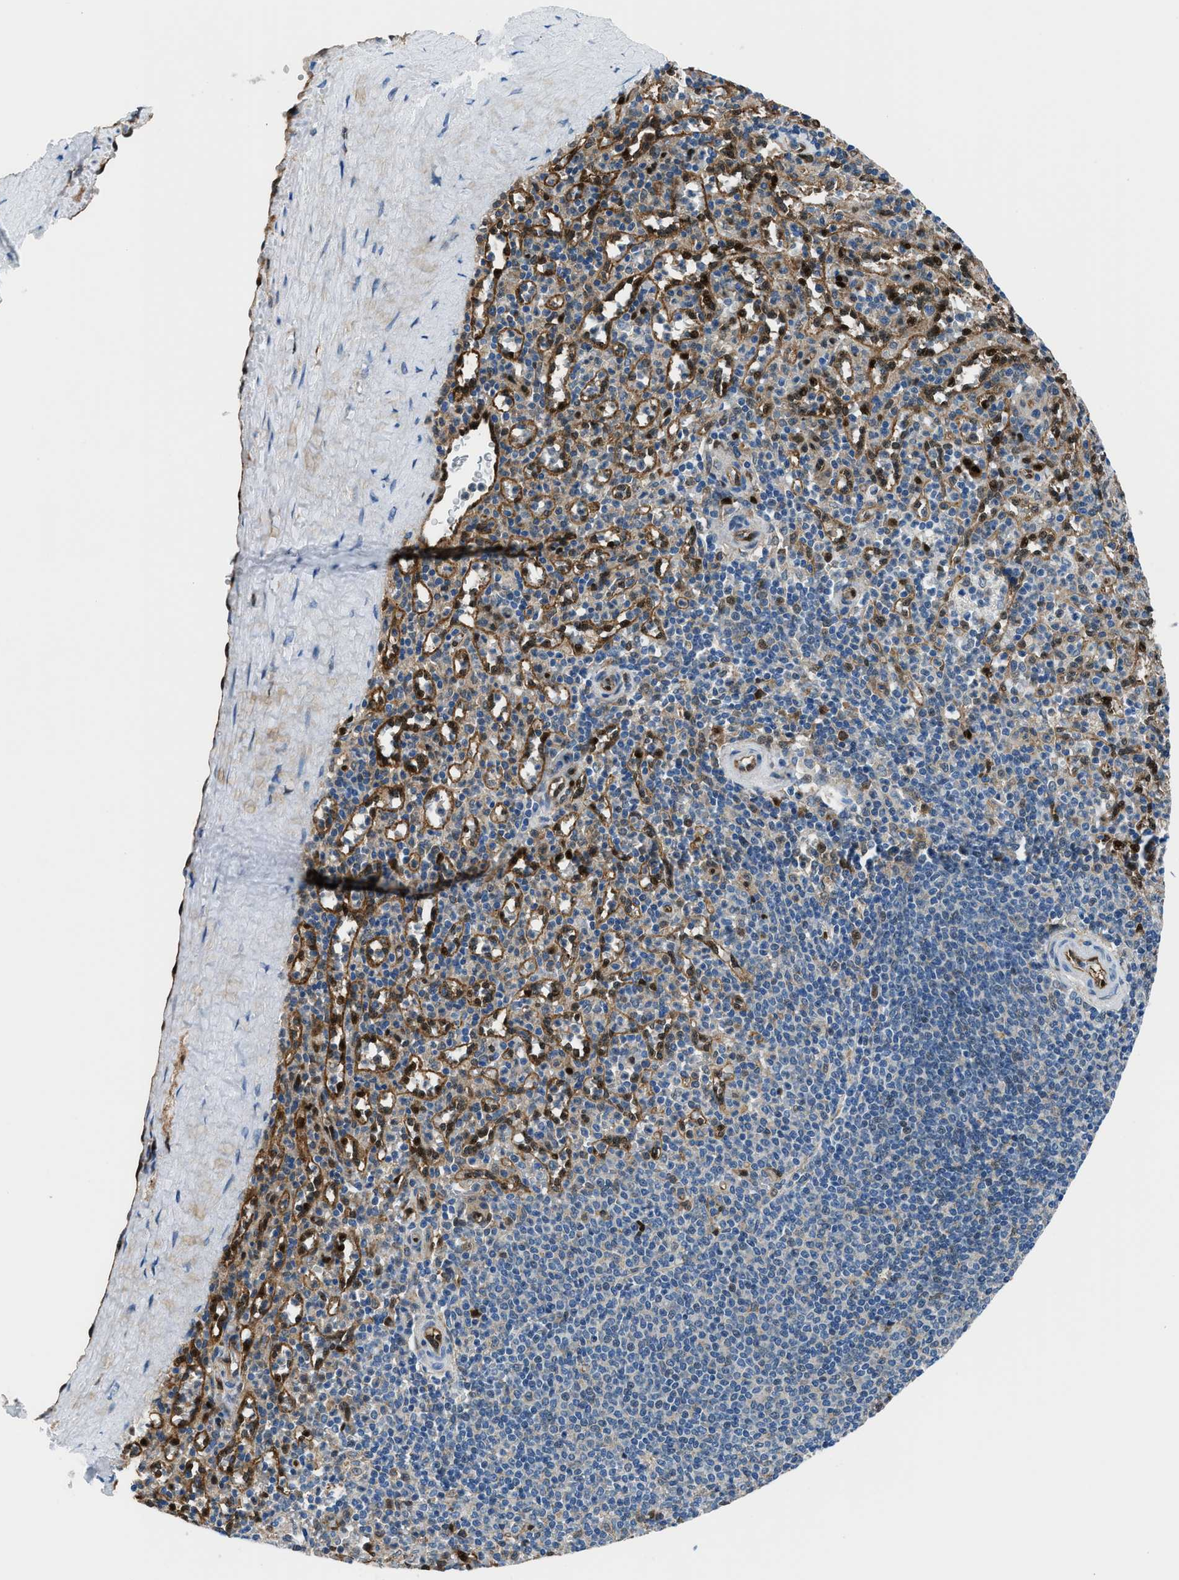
{"staining": {"intensity": "moderate", "quantity": "<25%", "location": "cytoplasmic/membranous,nuclear"}, "tissue": "spleen", "cell_type": "Cells in red pulp", "image_type": "normal", "snomed": [{"axis": "morphology", "description": "Normal tissue, NOS"}, {"axis": "topography", "description": "Spleen"}], "caption": "DAB (3,3'-diaminobenzidine) immunohistochemical staining of benign human spleen reveals moderate cytoplasmic/membranous,nuclear protein expression in approximately <25% of cells in red pulp.", "gene": "YWHAE", "patient": {"sex": "male", "age": 36}}